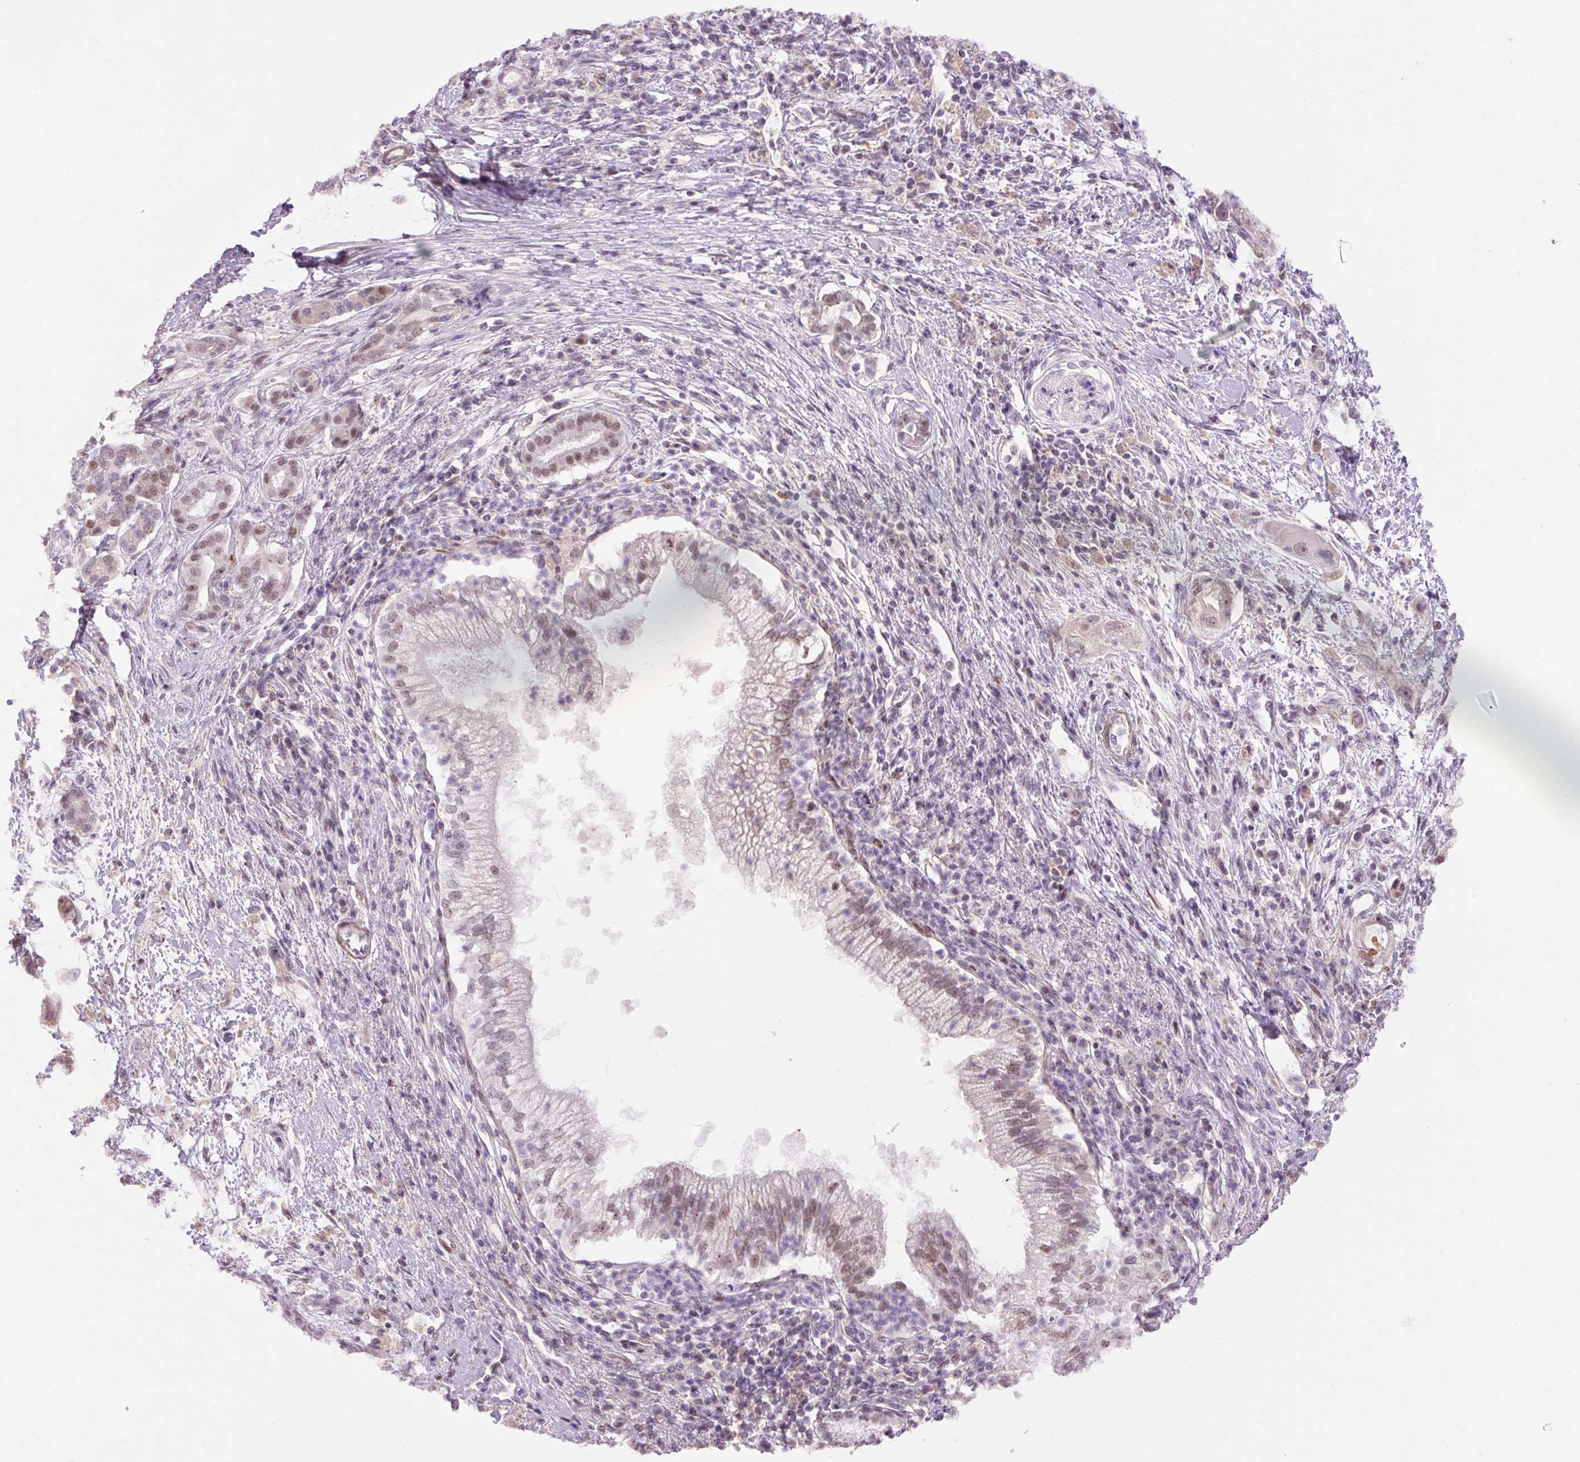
{"staining": {"intensity": "moderate", "quantity": "25%-75%", "location": "nuclear"}, "tissue": "pancreatic cancer", "cell_type": "Tumor cells", "image_type": "cancer", "snomed": [{"axis": "morphology", "description": "Adenocarcinoma, NOS"}, {"axis": "topography", "description": "Pancreas"}], "caption": "Brown immunohistochemical staining in human pancreatic cancer reveals moderate nuclear staining in about 25%-75% of tumor cells. (Brightfield microscopy of DAB IHC at high magnification).", "gene": "HNF1A", "patient": {"sex": "male", "age": 70}}